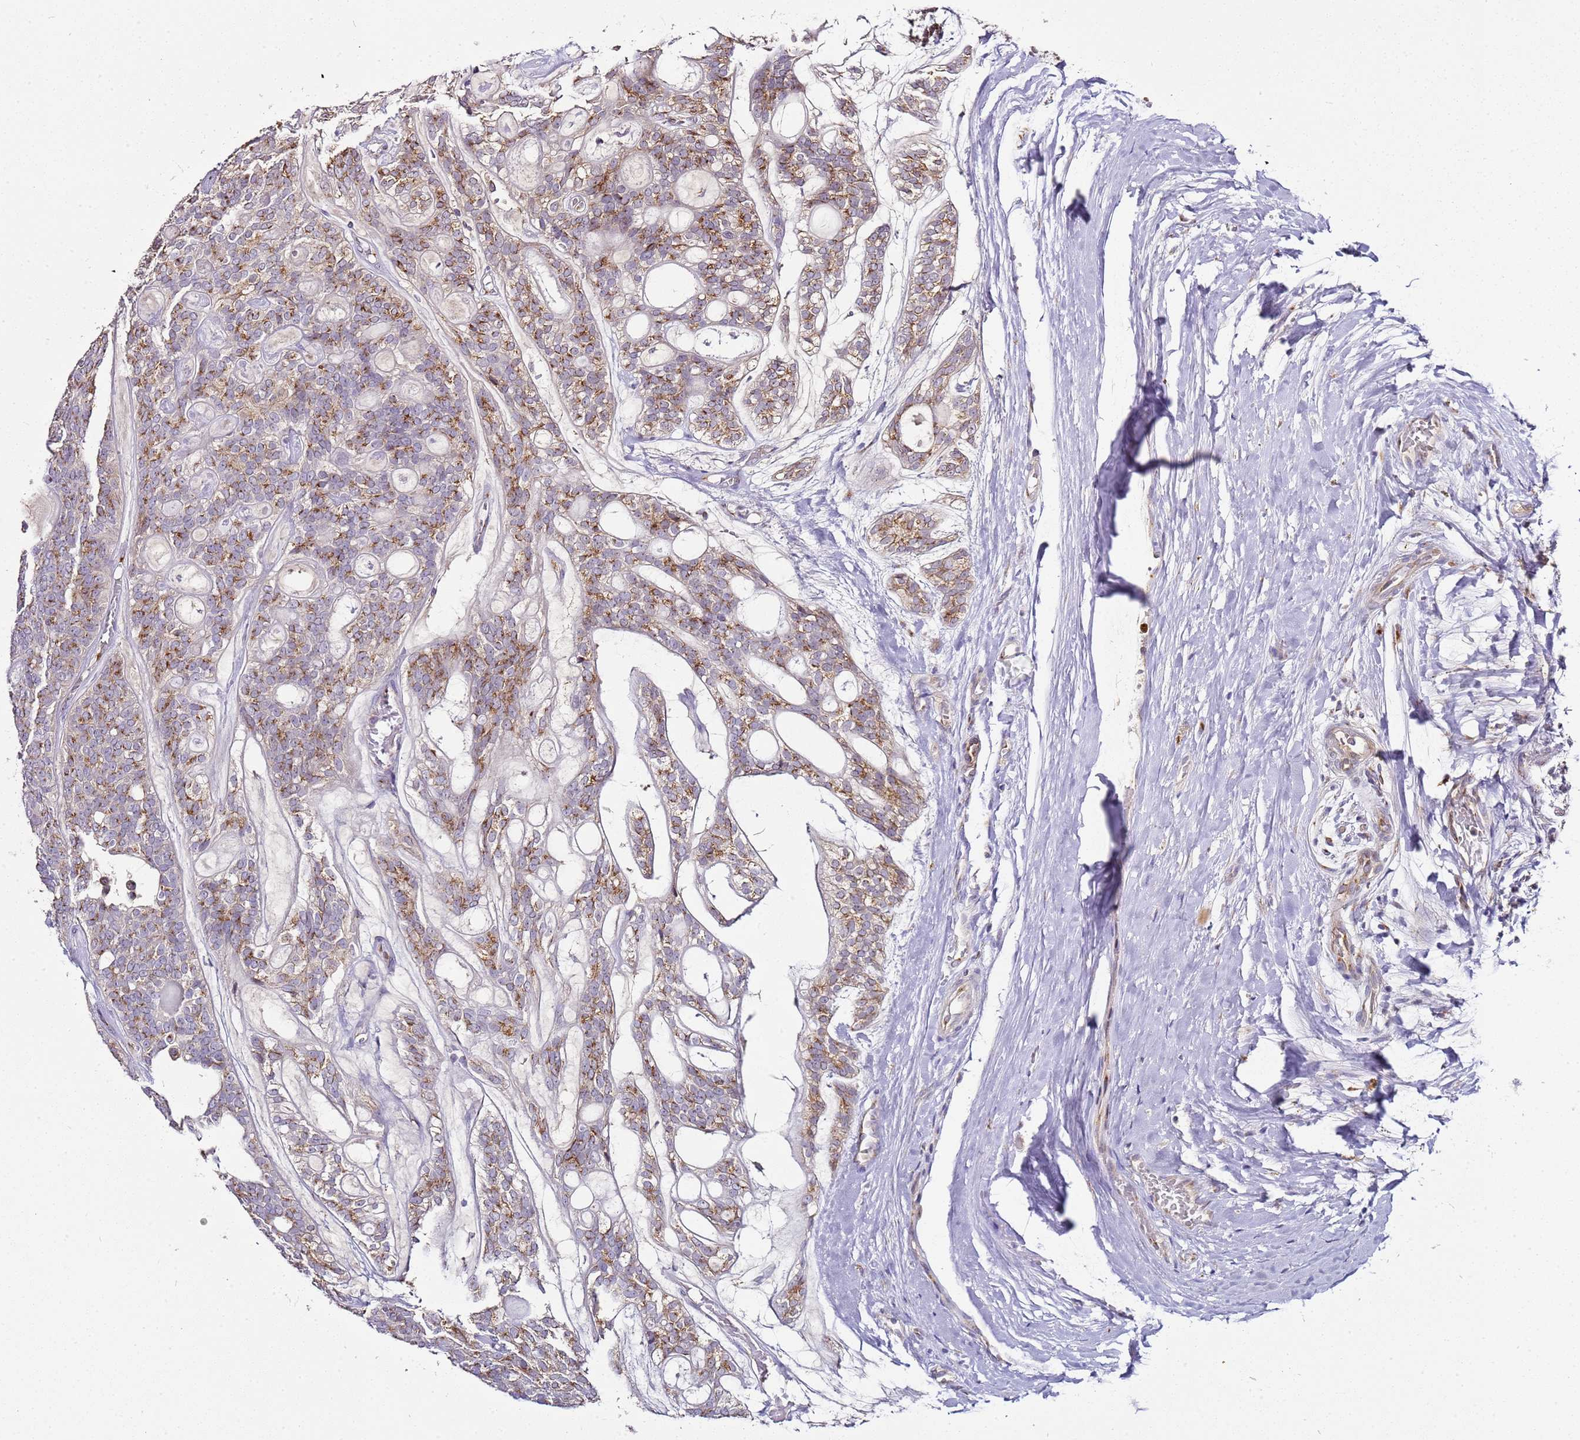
{"staining": {"intensity": "moderate", "quantity": ">75%", "location": "cytoplasmic/membranous"}, "tissue": "head and neck cancer", "cell_type": "Tumor cells", "image_type": "cancer", "snomed": [{"axis": "morphology", "description": "Adenocarcinoma, NOS"}, {"axis": "topography", "description": "Head-Neck"}], "caption": "Protein analysis of head and neck cancer (adenocarcinoma) tissue shows moderate cytoplasmic/membranous staining in about >75% of tumor cells.", "gene": "MRPL49", "patient": {"sex": "male", "age": 66}}